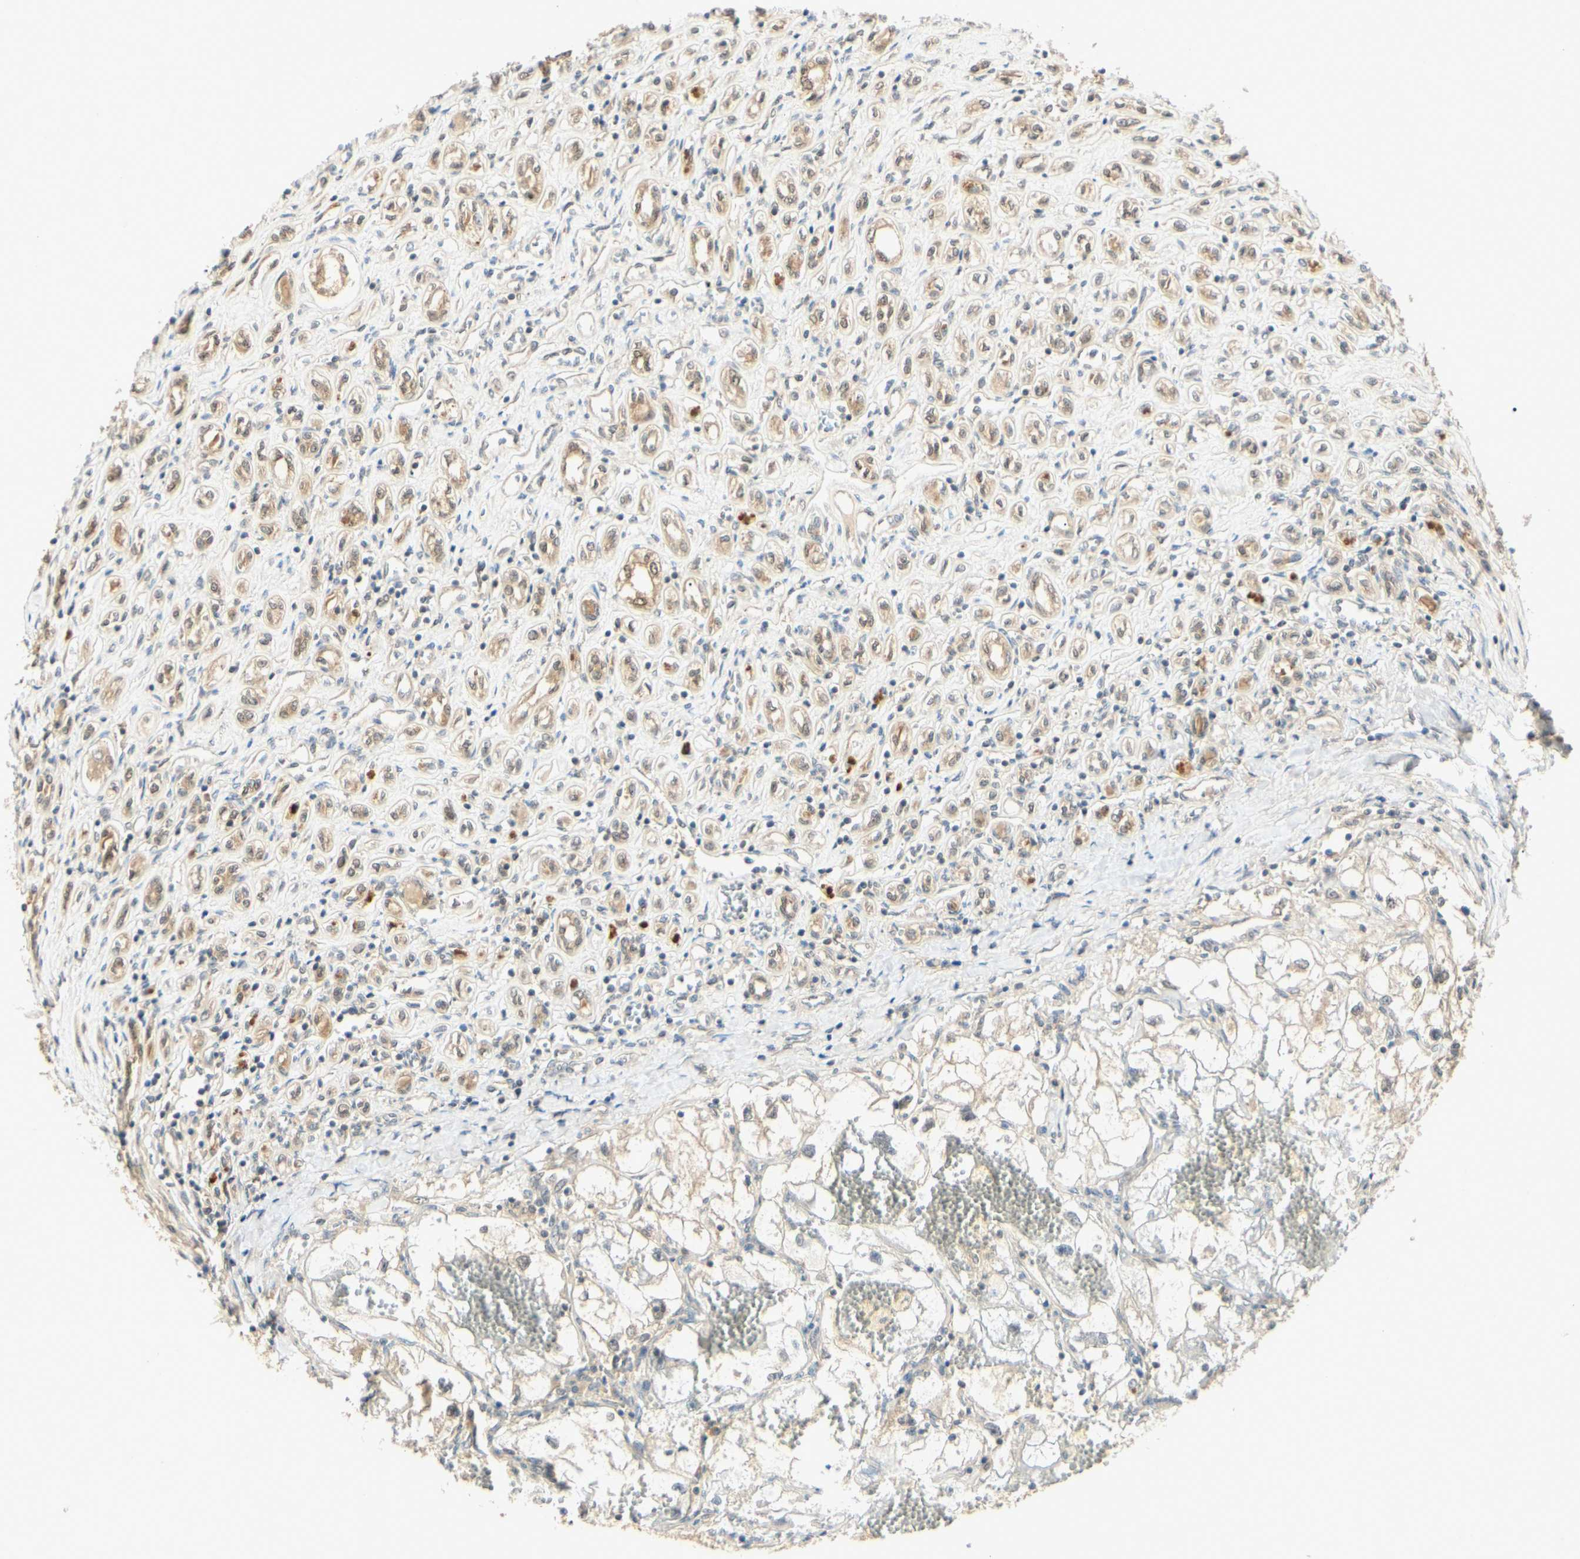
{"staining": {"intensity": "weak", "quantity": "<25%", "location": "cytoplasmic/membranous"}, "tissue": "renal cancer", "cell_type": "Tumor cells", "image_type": "cancer", "snomed": [{"axis": "morphology", "description": "Adenocarcinoma, NOS"}, {"axis": "topography", "description": "Kidney"}], "caption": "IHC of human renal cancer (adenocarcinoma) demonstrates no positivity in tumor cells.", "gene": "UBE2Z", "patient": {"sex": "female", "age": 70}}